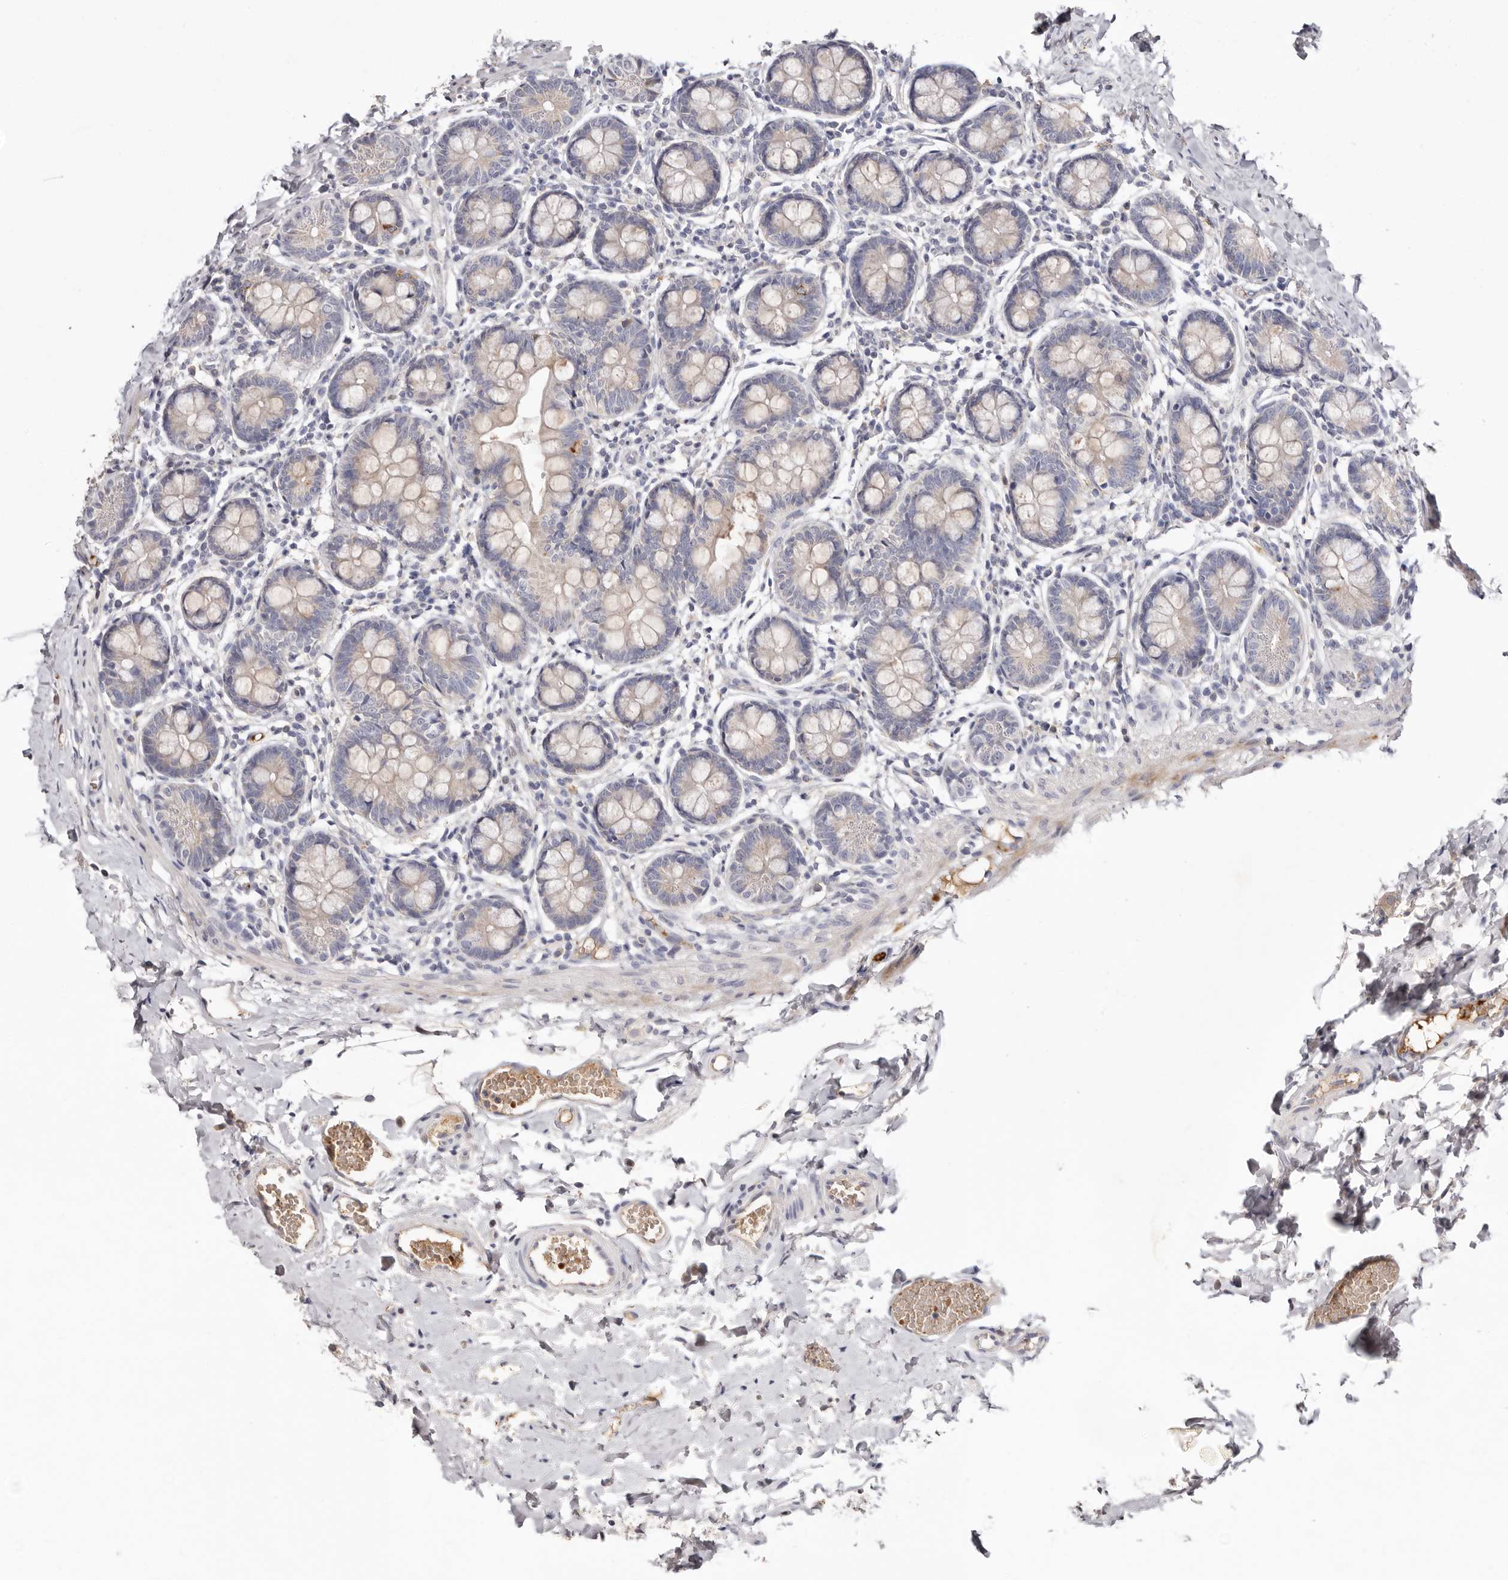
{"staining": {"intensity": "weak", "quantity": "25%-75%", "location": "cytoplasmic/membranous"}, "tissue": "small intestine", "cell_type": "Glandular cells", "image_type": "normal", "snomed": [{"axis": "morphology", "description": "Normal tissue, NOS"}, {"axis": "topography", "description": "Small intestine"}], "caption": "IHC (DAB) staining of normal human small intestine reveals weak cytoplasmic/membranous protein staining in about 25%-75% of glandular cells.", "gene": "LMLN", "patient": {"sex": "male", "age": 7}}